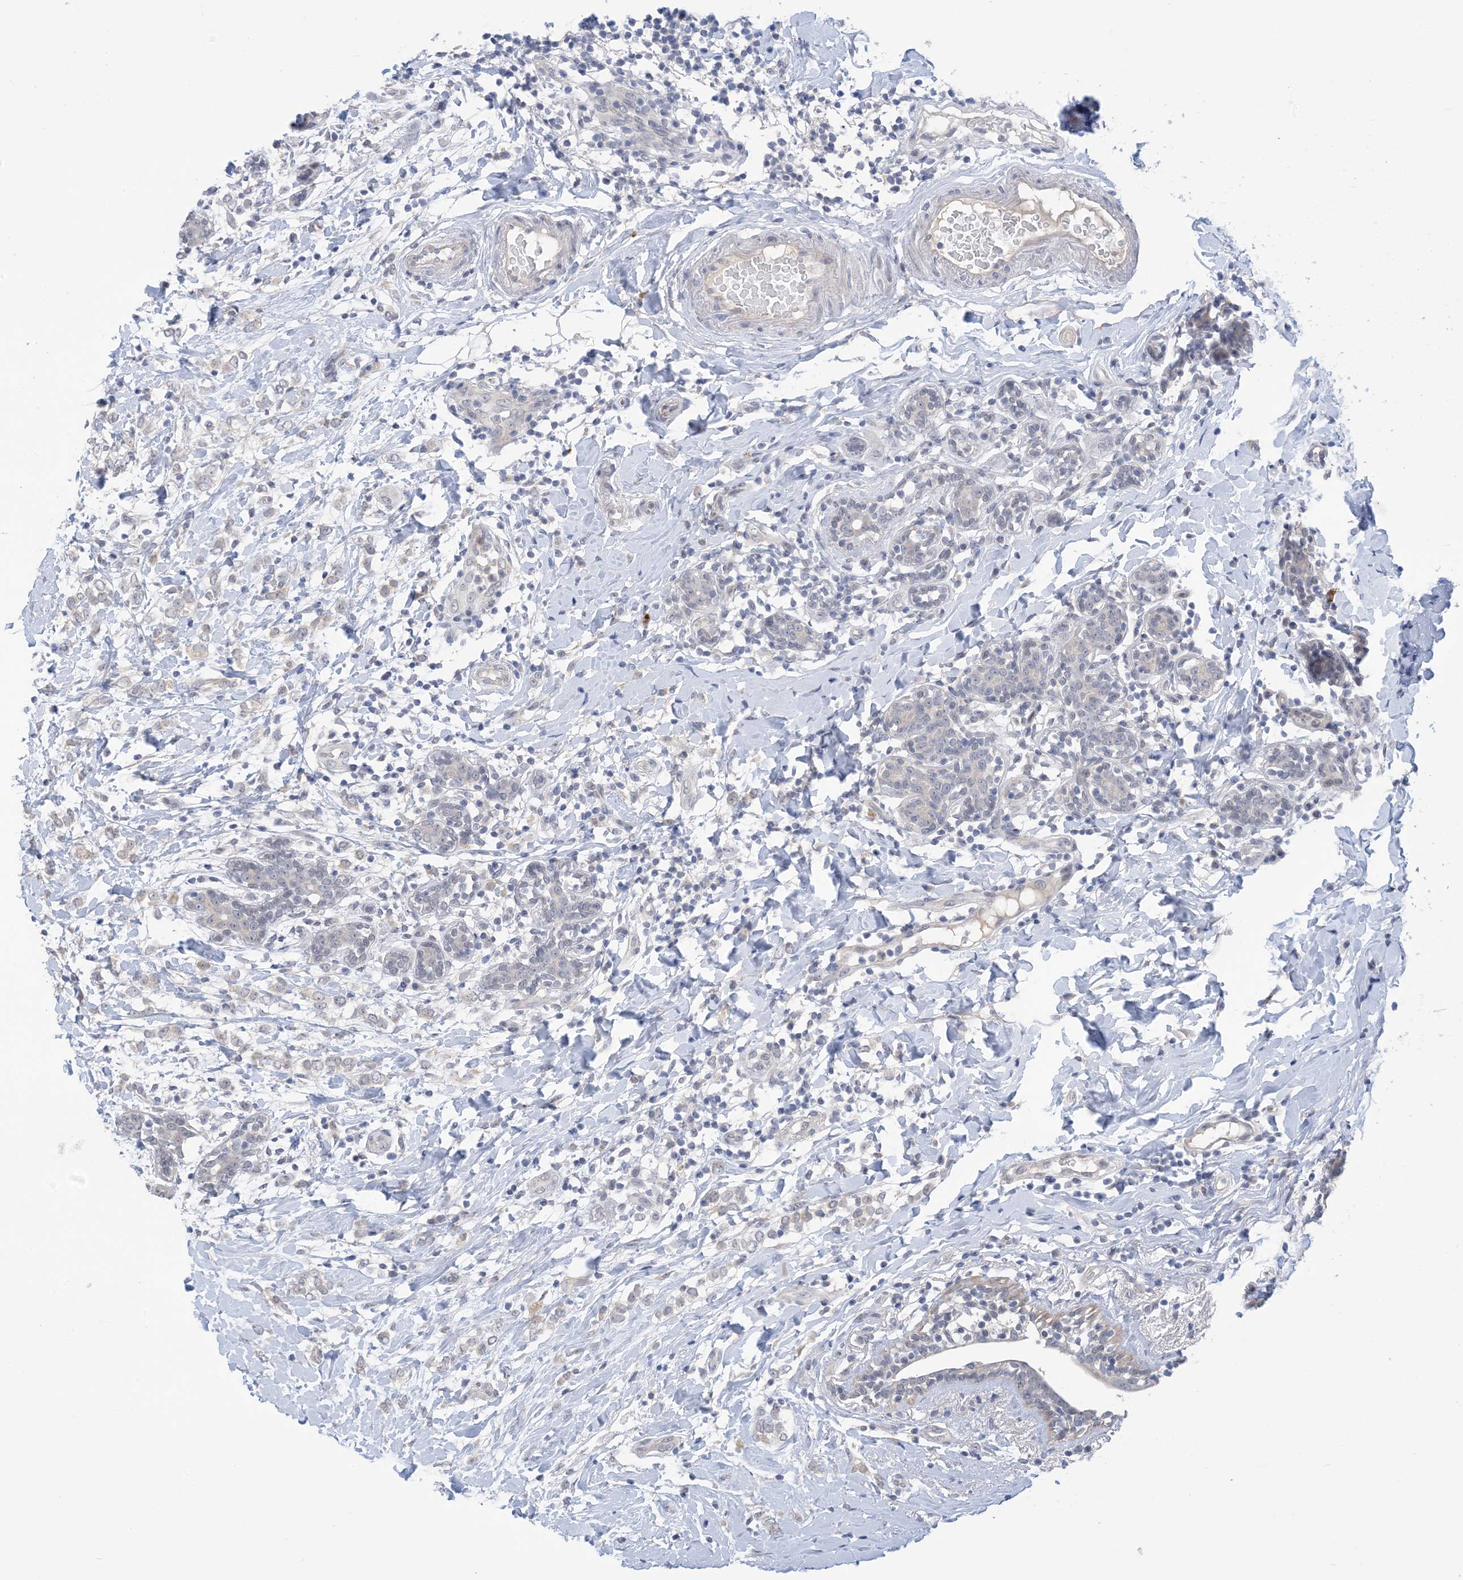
{"staining": {"intensity": "negative", "quantity": "none", "location": "none"}, "tissue": "breast cancer", "cell_type": "Tumor cells", "image_type": "cancer", "snomed": [{"axis": "morphology", "description": "Normal tissue, NOS"}, {"axis": "morphology", "description": "Lobular carcinoma"}, {"axis": "topography", "description": "Breast"}], "caption": "Immunohistochemical staining of breast cancer (lobular carcinoma) exhibits no significant positivity in tumor cells. (IHC, brightfield microscopy, high magnification).", "gene": "TTYH1", "patient": {"sex": "female", "age": 47}}